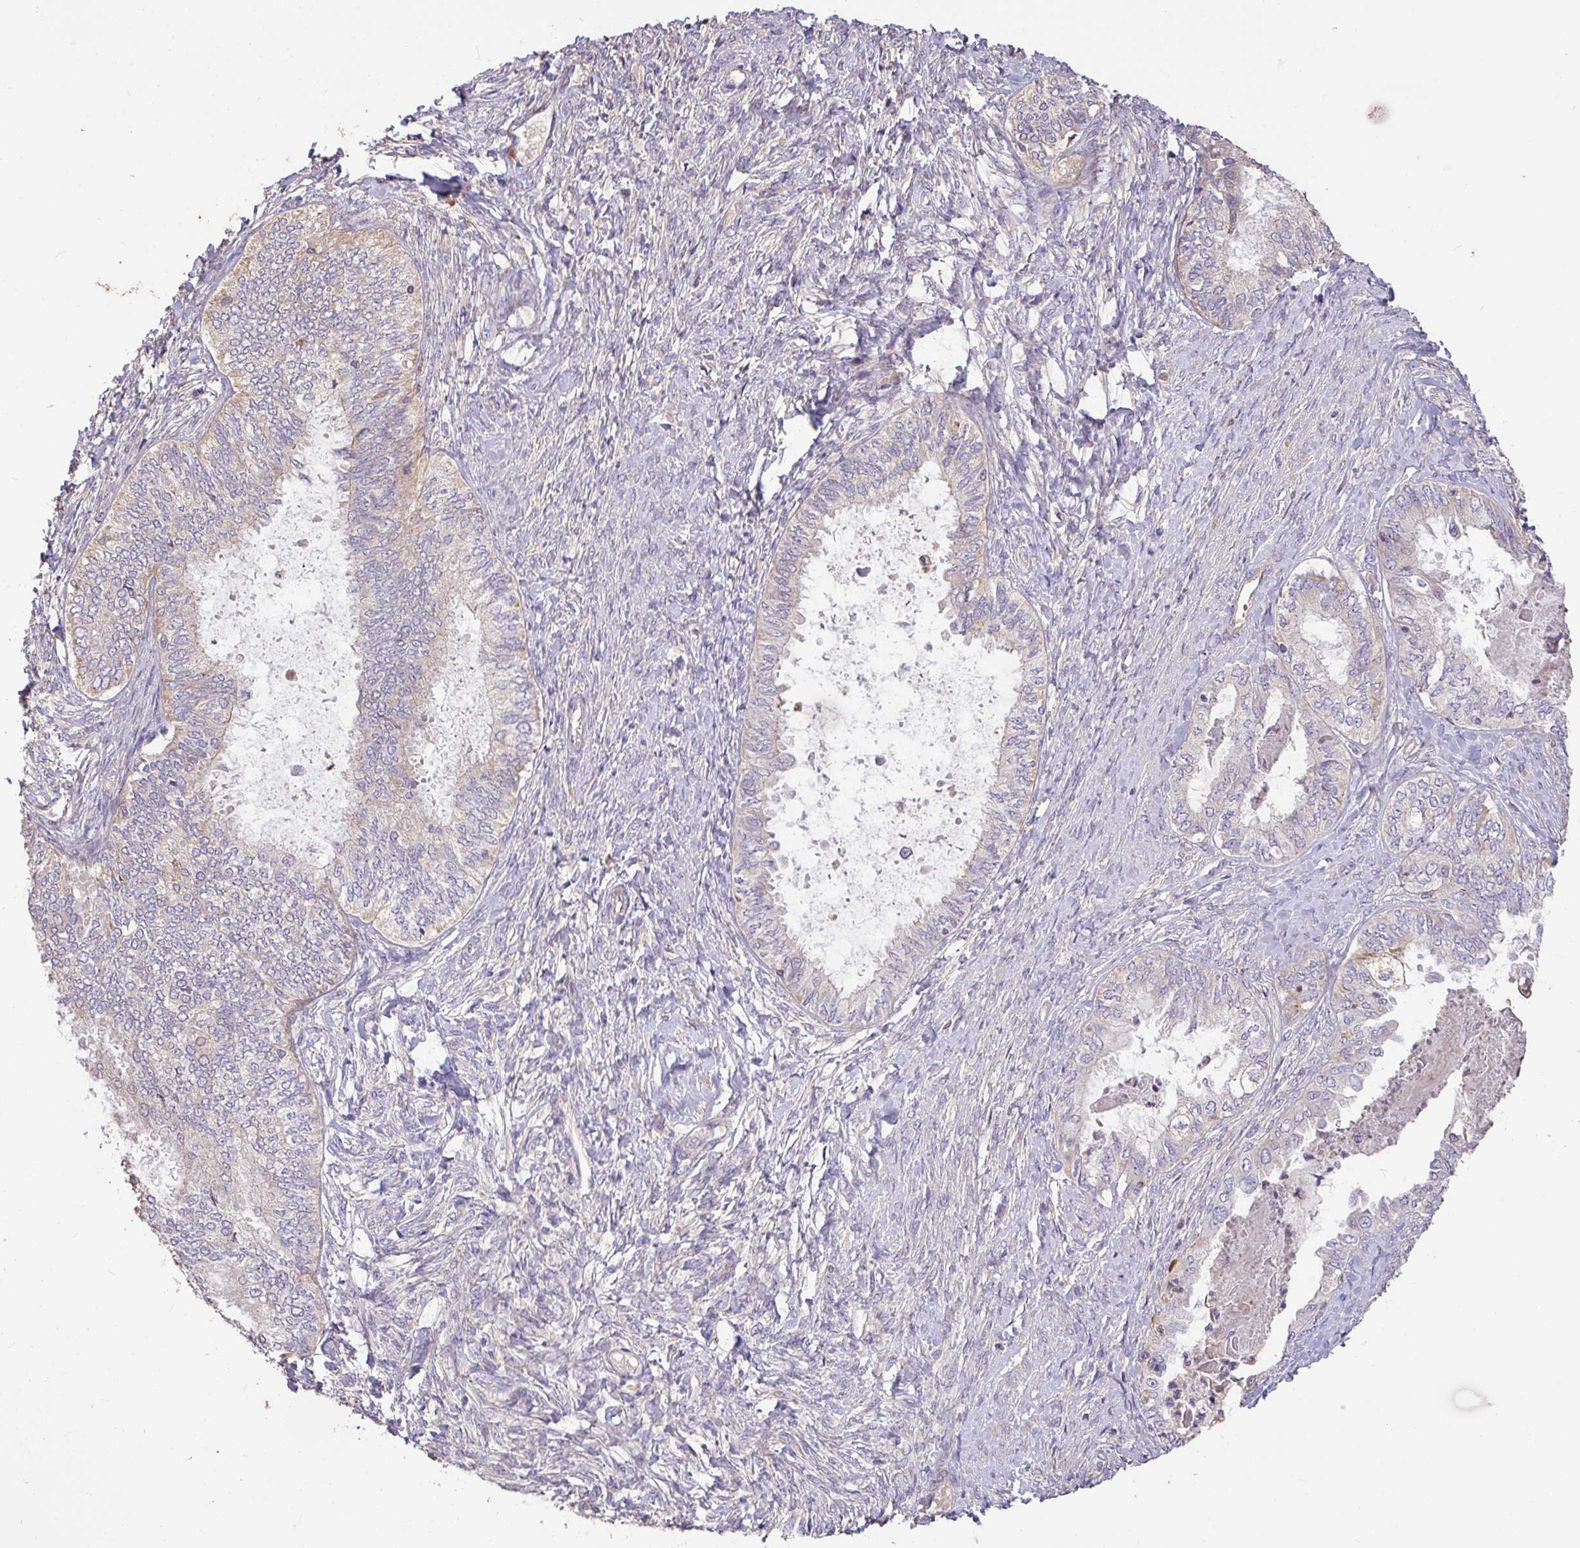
{"staining": {"intensity": "weak", "quantity": "<25%", "location": "cytoplasmic/membranous"}, "tissue": "ovarian cancer", "cell_type": "Tumor cells", "image_type": "cancer", "snomed": [{"axis": "morphology", "description": "Carcinoma, endometroid"}, {"axis": "topography", "description": "Ovary"}], "caption": "Tumor cells are negative for brown protein staining in ovarian cancer. The staining was performed using DAB (3,3'-diaminobenzidine) to visualize the protein expression in brown, while the nuclei were stained in blue with hematoxylin (Magnification: 20x).", "gene": "FCER1A", "patient": {"sex": "female", "age": 70}}